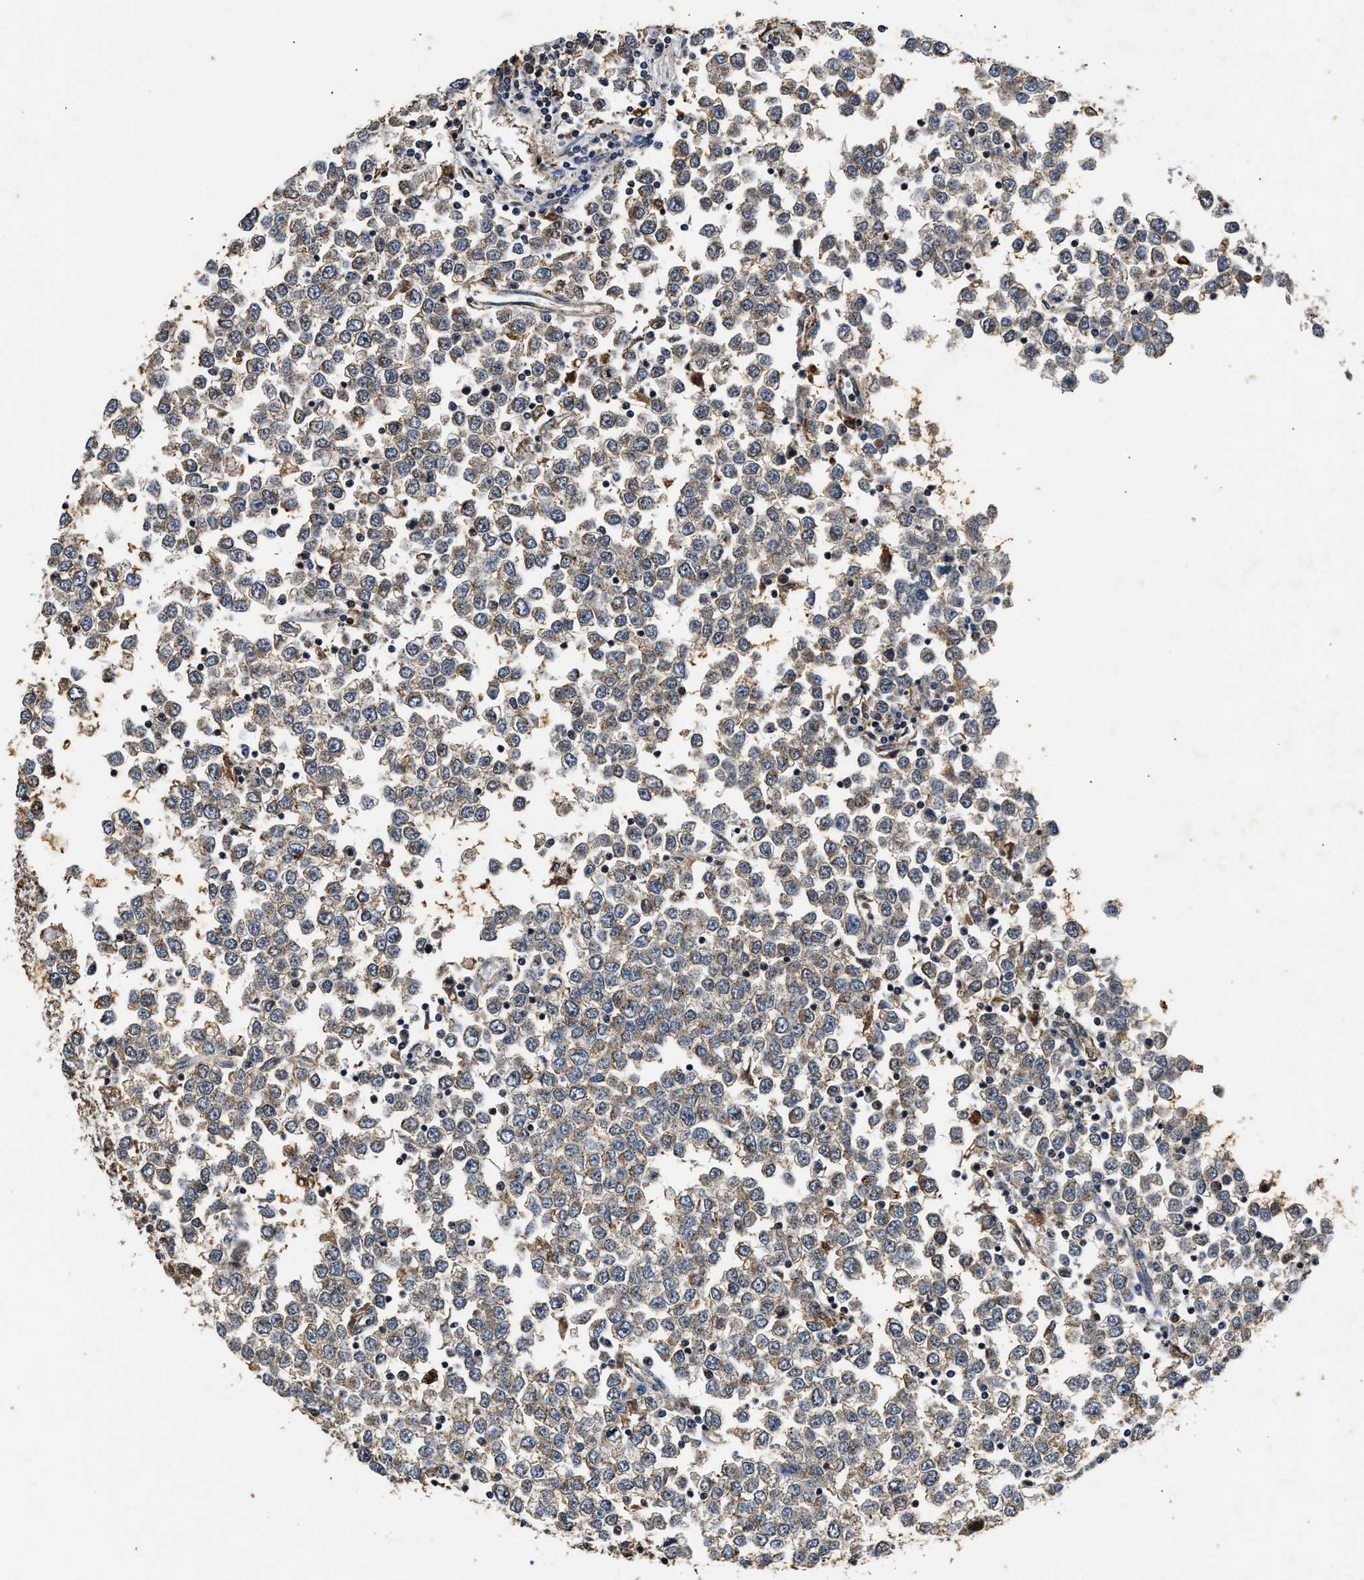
{"staining": {"intensity": "moderate", "quantity": "25%-75%", "location": "cytoplasmic/membranous,nuclear"}, "tissue": "testis cancer", "cell_type": "Tumor cells", "image_type": "cancer", "snomed": [{"axis": "morphology", "description": "Seminoma, NOS"}, {"axis": "topography", "description": "Testis"}], "caption": "The immunohistochemical stain shows moderate cytoplasmic/membranous and nuclear positivity in tumor cells of seminoma (testis) tissue.", "gene": "ACOX1", "patient": {"sex": "male", "age": 65}}